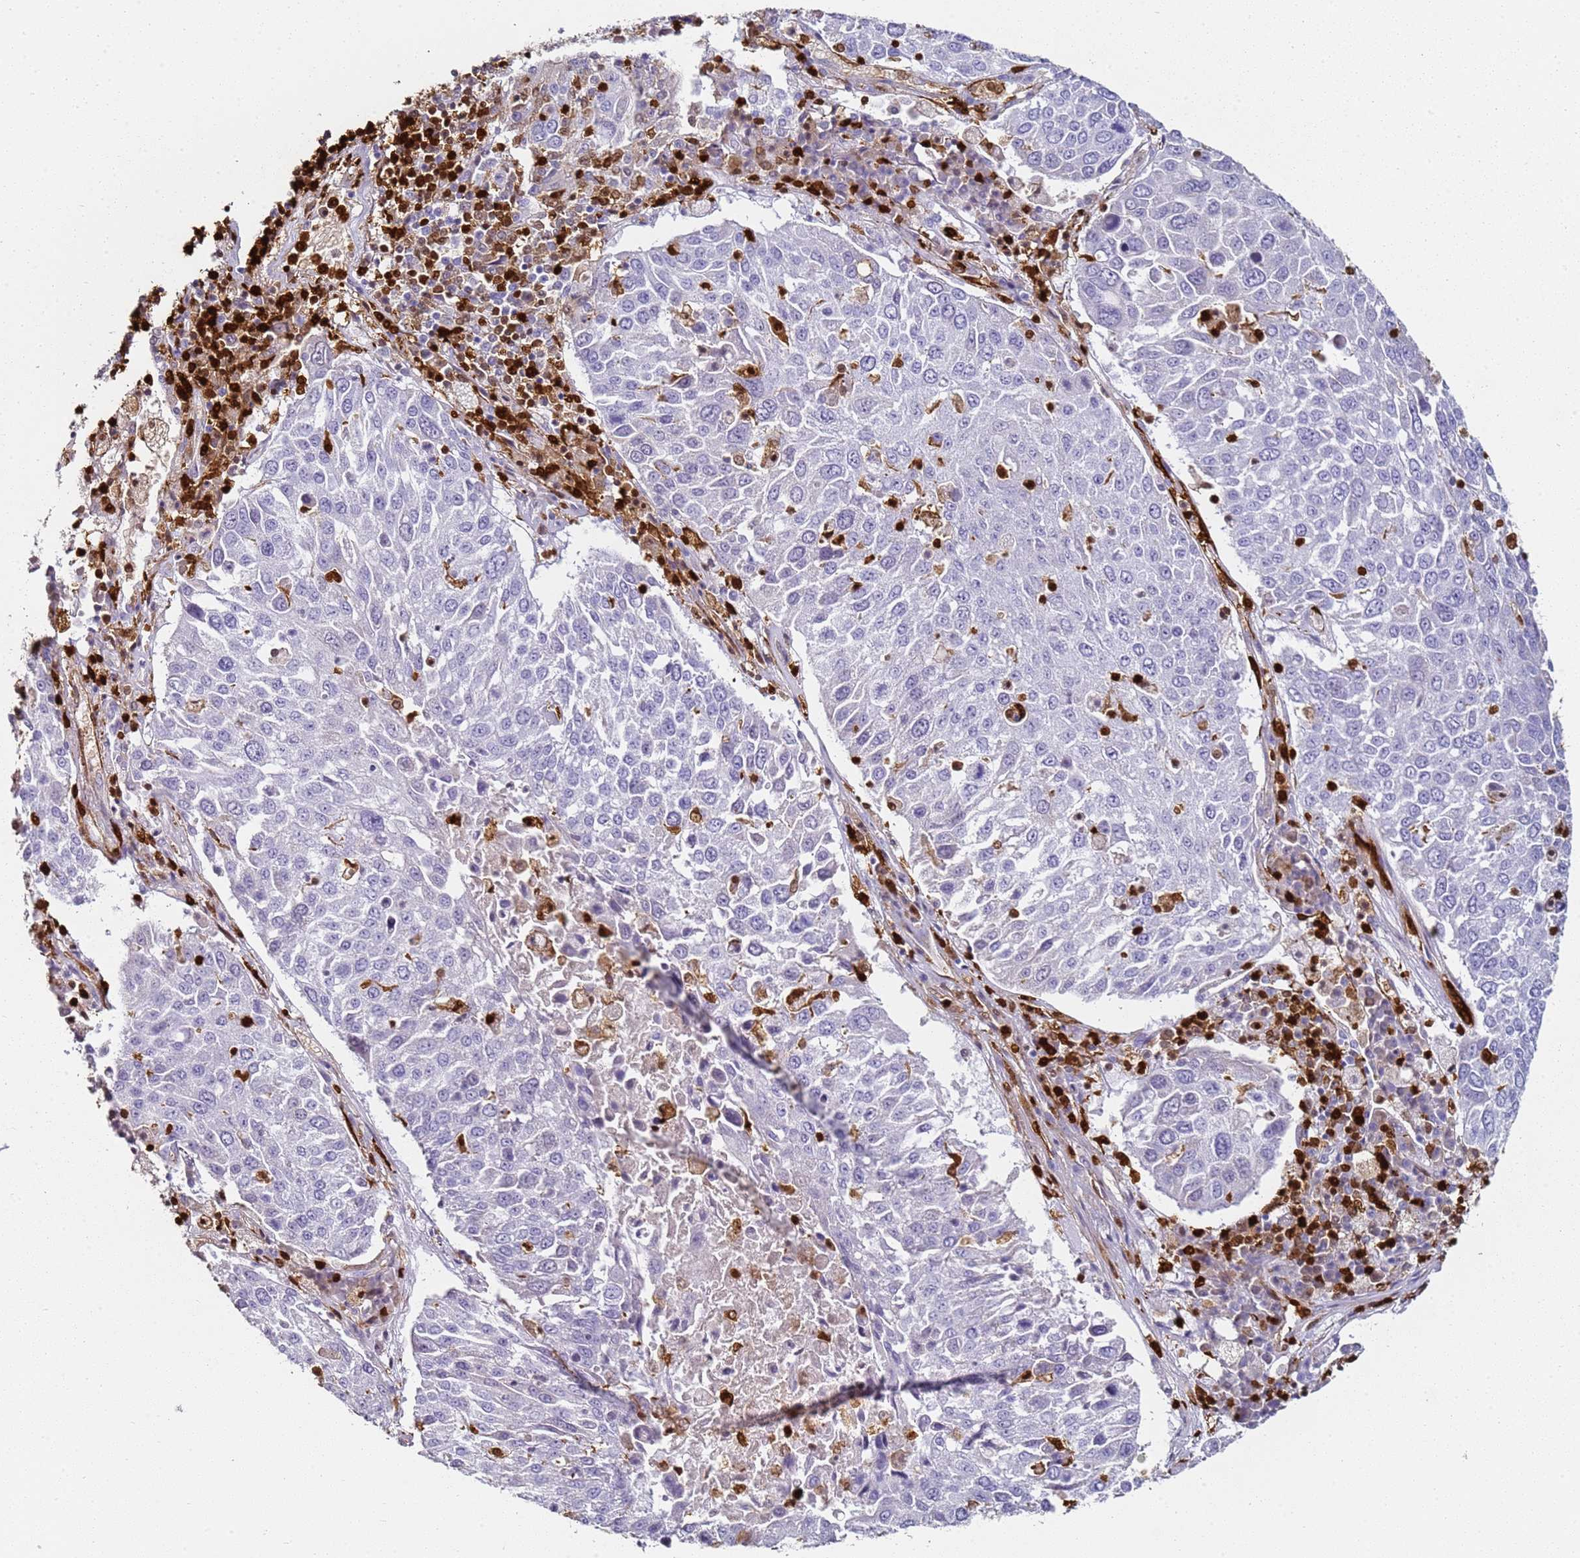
{"staining": {"intensity": "negative", "quantity": "none", "location": "none"}, "tissue": "lung cancer", "cell_type": "Tumor cells", "image_type": "cancer", "snomed": [{"axis": "morphology", "description": "Squamous cell carcinoma, NOS"}, {"axis": "topography", "description": "Lung"}], "caption": "Immunohistochemistry (IHC) histopathology image of neoplastic tissue: human lung squamous cell carcinoma stained with DAB (3,3'-diaminobenzidine) displays no significant protein positivity in tumor cells. Nuclei are stained in blue.", "gene": "S100A4", "patient": {"sex": "male", "age": 65}}